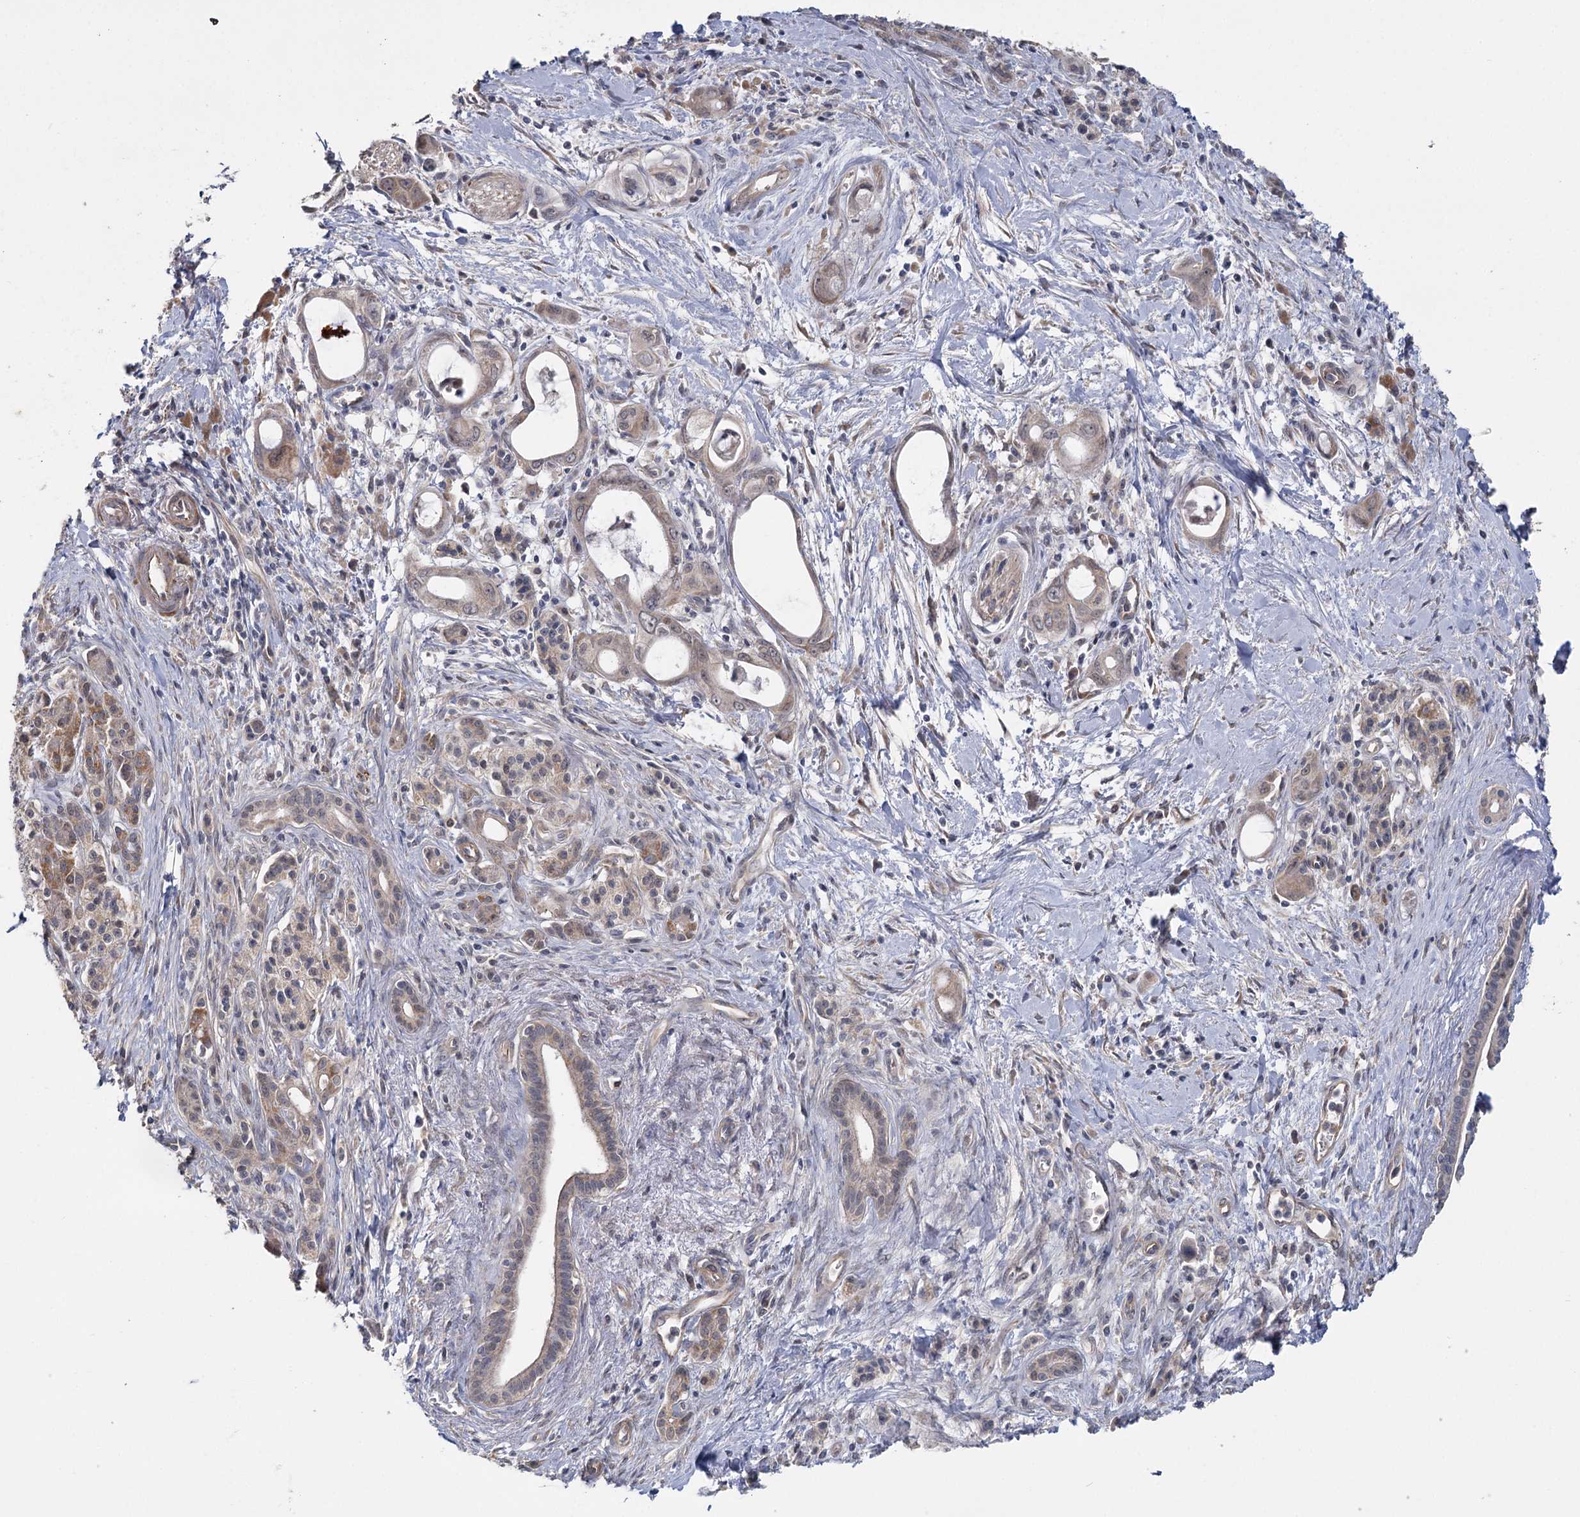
{"staining": {"intensity": "weak", "quantity": "25%-75%", "location": "cytoplasmic/membranous"}, "tissue": "pancreatic cancer", "cell_type": "Tumor cells", "image_type": "cancer", "snomed": [{"axis": "morphology", "description": "Adenocarcinoma, NOS"}, {"axis": "topography", "description": "Pancreas"}], "caption": "Weak cytoplasmic/membranous staining is identified in about 25%-75% of tumor cells in pancreatic cancer (adenocarcinoma).", "gene": "TBC1D9B", "patient": {"sex": "male", "age": 72}}